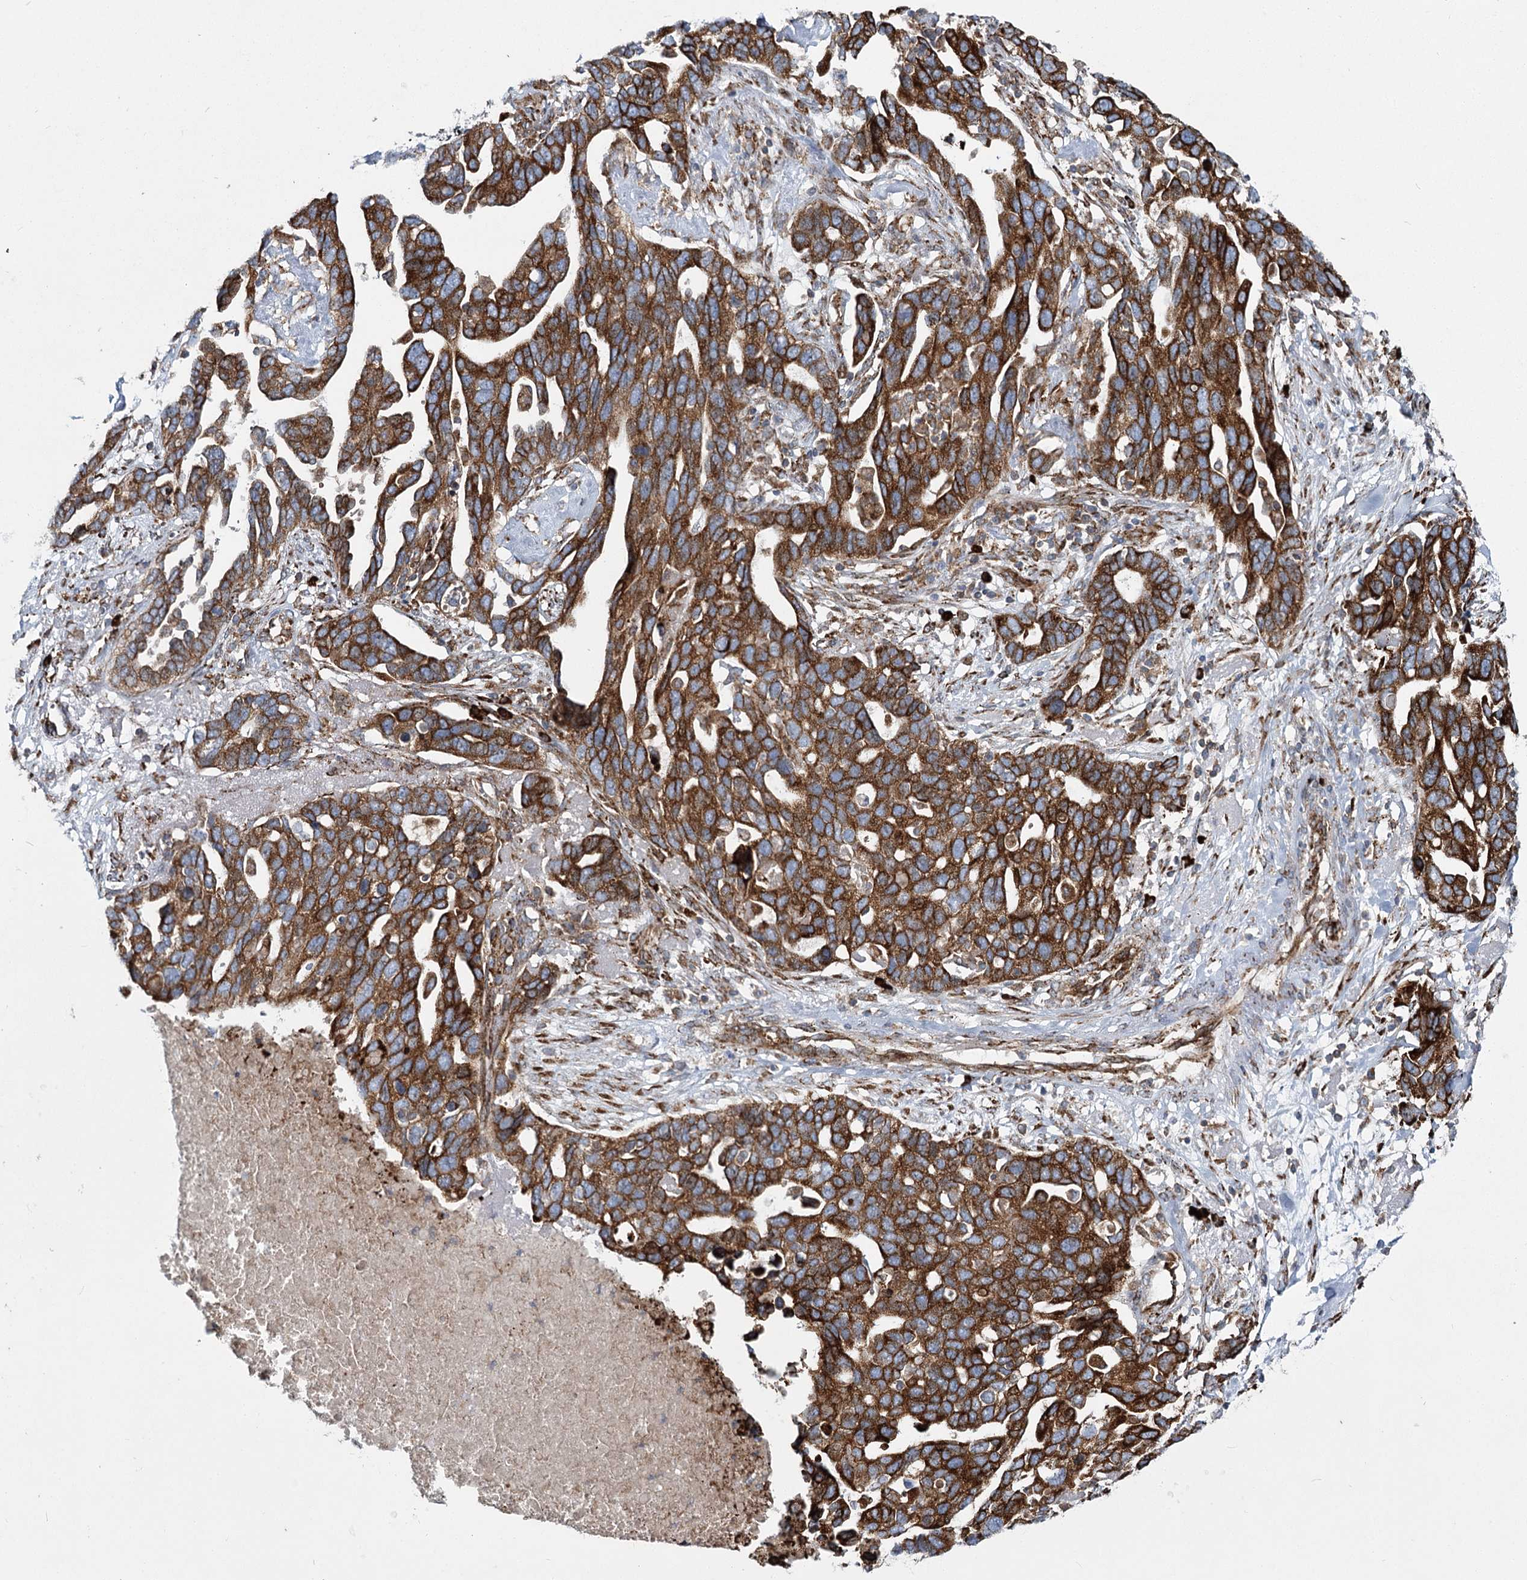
{"staining": {"intensity": "strong", "quantity": ">75%", "location": "cytoplasmic/membranous"}, "tissue": "ovarian cancer", "cell_type": "Tumor cells", "image_type": "cancer", "snomed": [{"axis": "morphology", "description": "Cystadenocarcinoma, serous, NOS"}, {"axis": "topography", "description": "Ovary"}], "caption": "About >75% of tumor cells in ovarian serous cystadenocarcinoma display strong cytoplasmic/membranous protein expression as visualized by brown immunohistochemical staining.", "gene": "POGLUT1", "patient": {"sex": "female", "age": 54}}